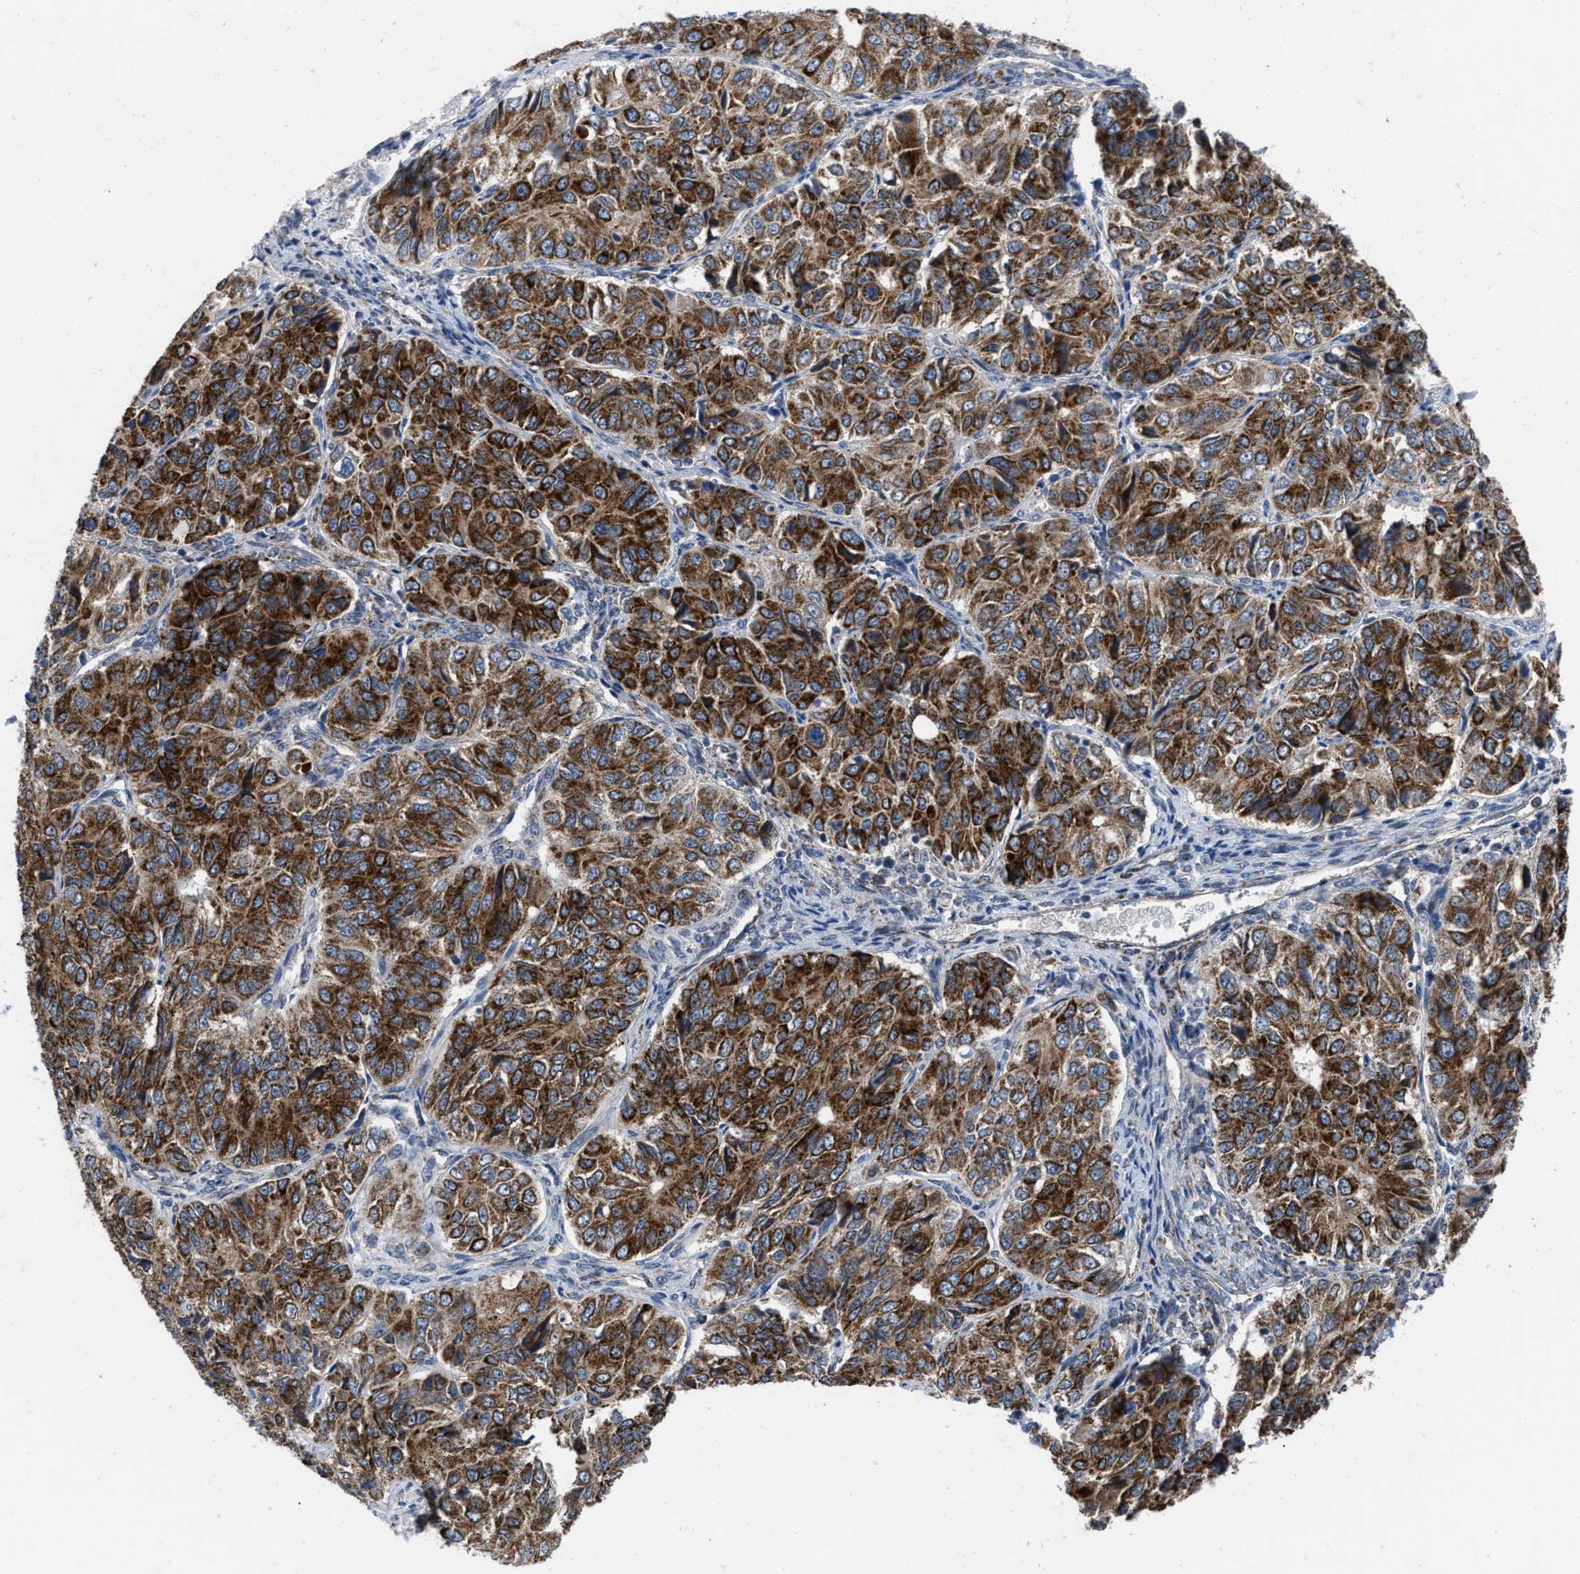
{"staining": {"intensity": "strong", "quantity": ">75%", "location": "cytoplasmic/membranous"}, "tissue": "ovarian cancer", "cell_type": "Tumor cells", "image_type": "cancer", "snomed": [{"axis": "morphology", "description": "Carcinoma, endometroid"}, {"axis": "topography", "description": "Ovary"}], "caption": "Immunohistochemical staining of endometroid carcinoma (ovarian) exhibits high levels of strong cytoplasmic/membranous protein staining in approximately >75% of tumor cells. The staining was performed using DAB, with brown indicating positive protein expression. Nuclei are stained blue with hematoxylin.", "gene": "AKAP1", "patient": {"sex": "female", "age": 51}}